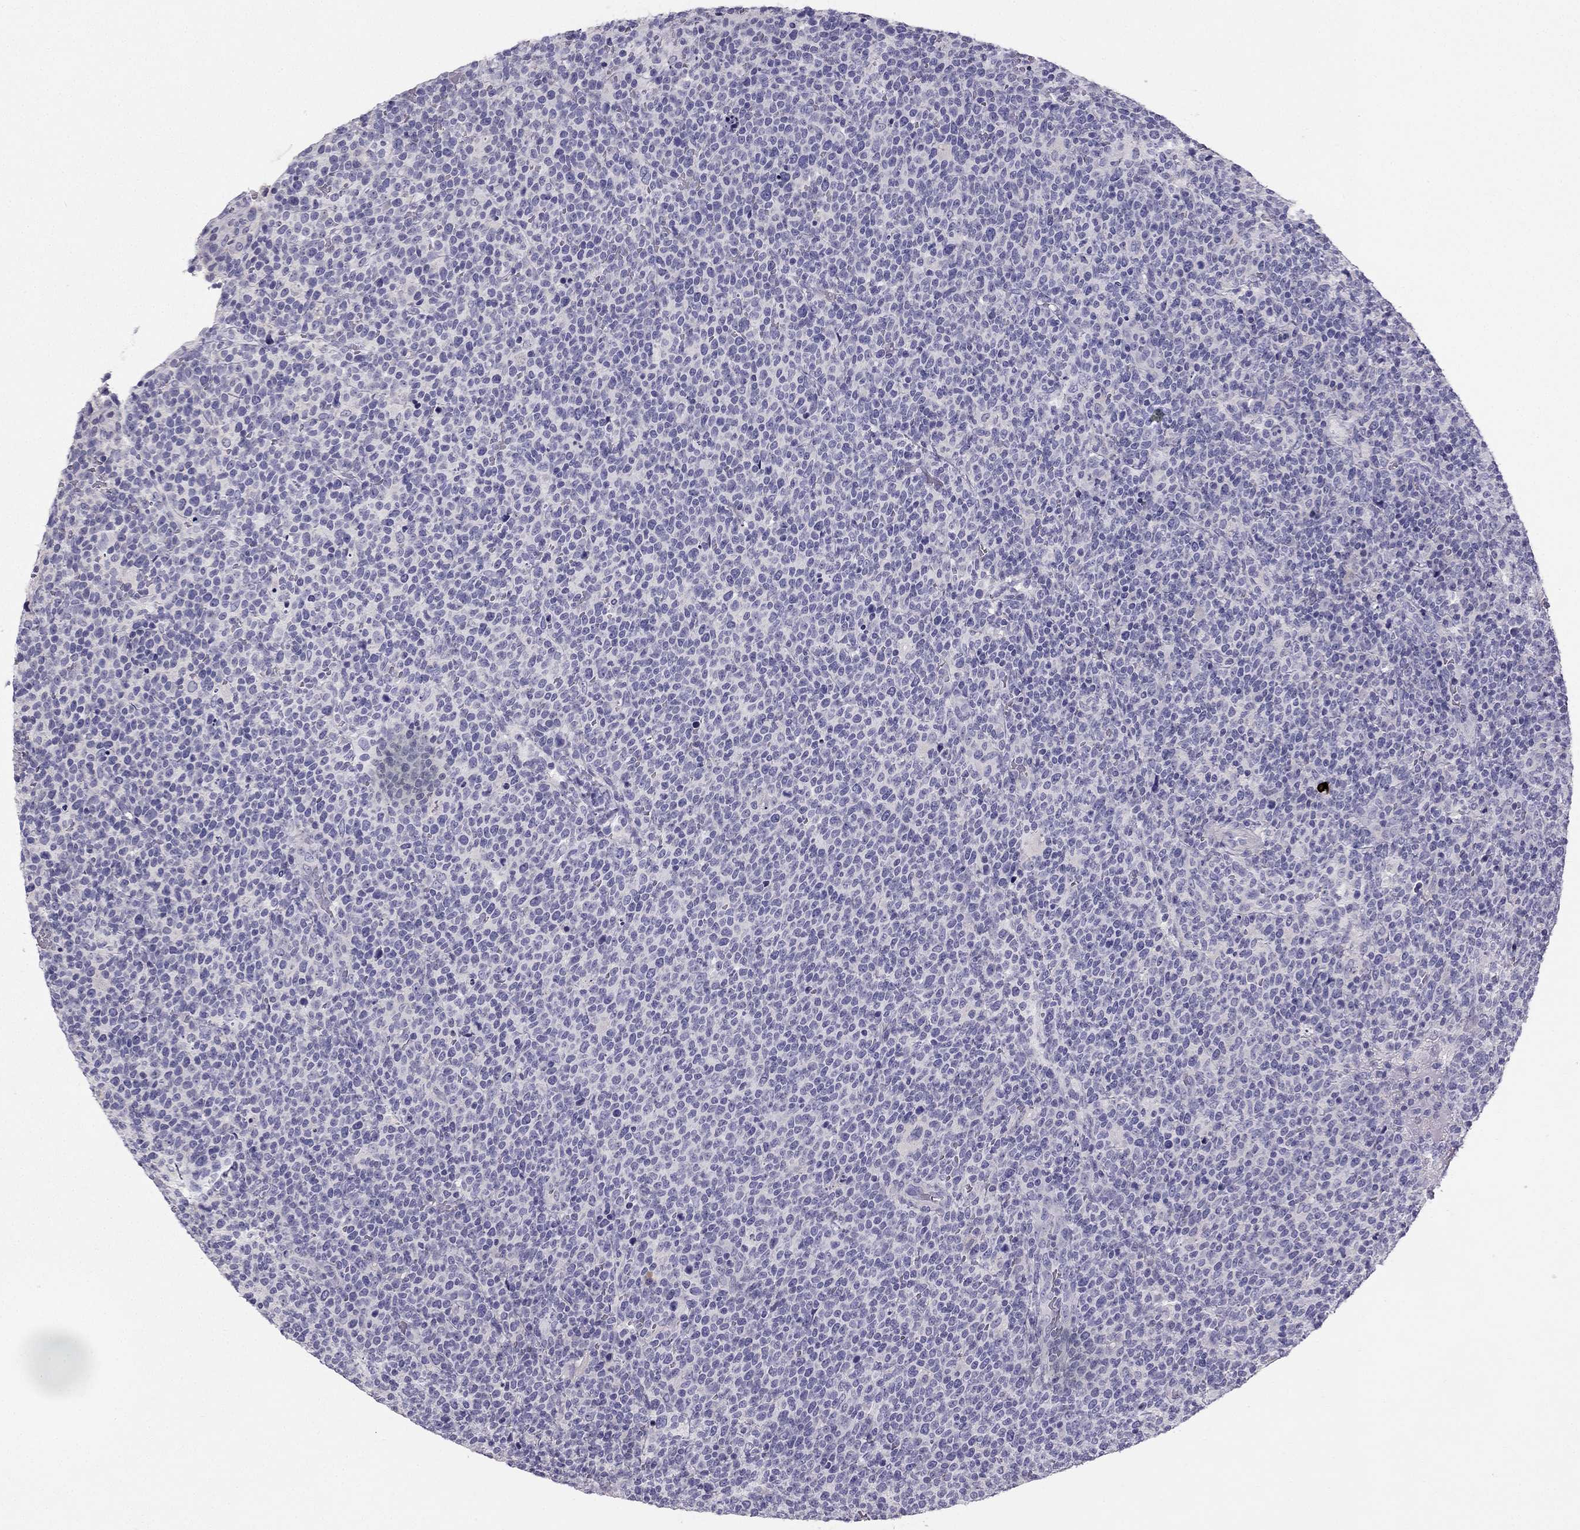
{"staining": {"intensity": "negative", "quantity": "none", "location": "none"}, "tissue": "lymphoma", "cell_type": "Tumor cells", "image_type": "cancer", "snomed": [{"axis": "morphology", "description": "Malignant lymphoma, non-Hodgkin's type, High grade"}, {"axis": "topography", "description": "Lymph node"}], "caption": "Image shows no protein expression in tumor cells of lymphoma tissue. (Stains: DAB immunohistochemistry with hematoxylin counter stain, Microscopy: brightfield microscopy at high magnification).", "gene": "LMTK3", "patient": {"sex": "male", "age": 61}}